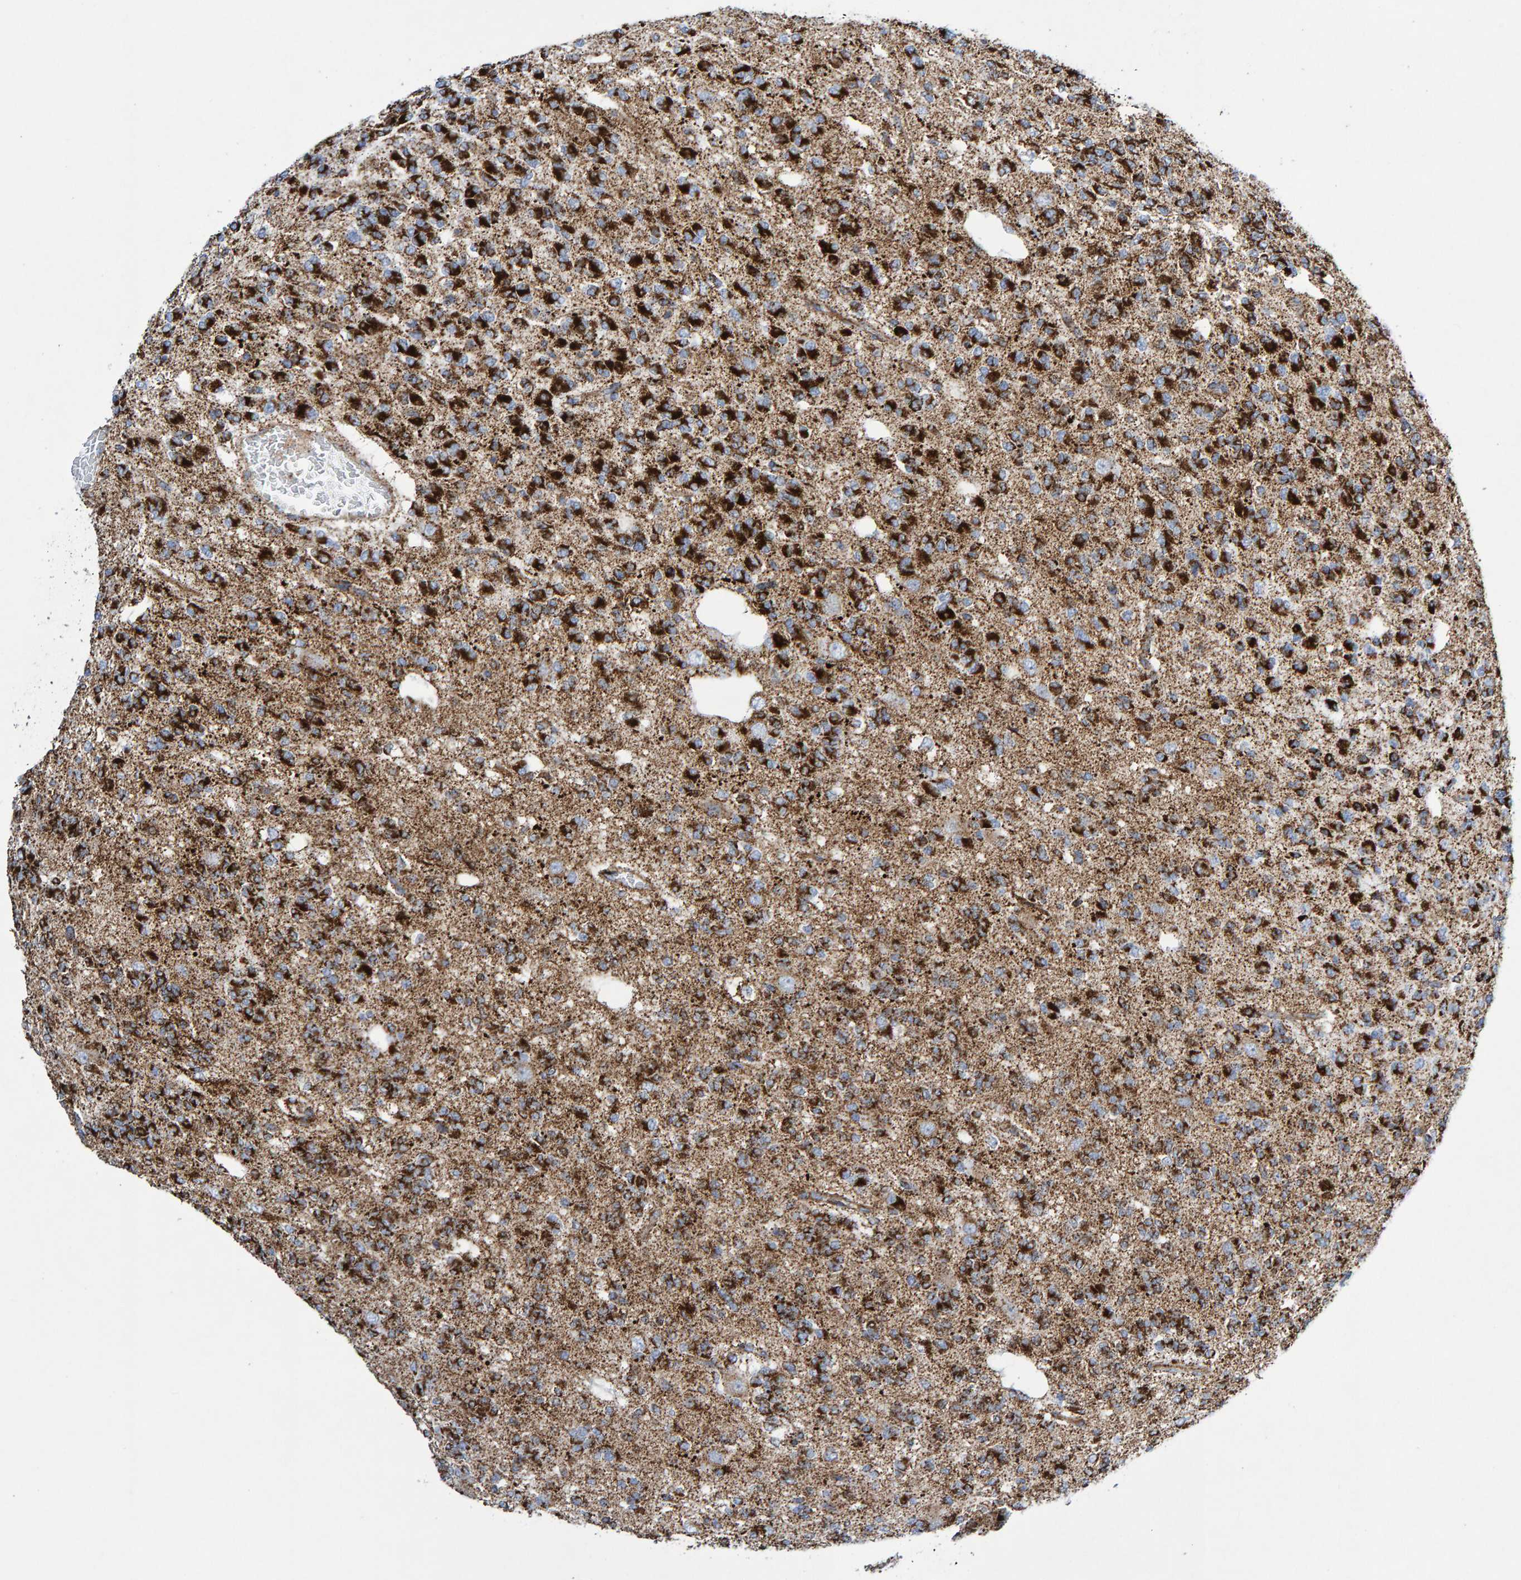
{"staining": {"intensity": "strong", "quantity": ">75%", "location": "cytoplasmic/membranous"}, "tissue": "glioma", "cell_type": "Tumor cells", "image_type": "cancer", "snomed": [{"axis": "morphology", "description": "Glioma, malignant, Low grade"}, {"axis": "topography", "description": "Brain"}], "caption": "This is an image of immunohistochemistry staining of malignant glioma (low-grade), which shows strong positivity in the cytoplasmic/membranous of tumor cells.", "gene": "GGTA1", "patient": {"sex": "male", "age": 38}}